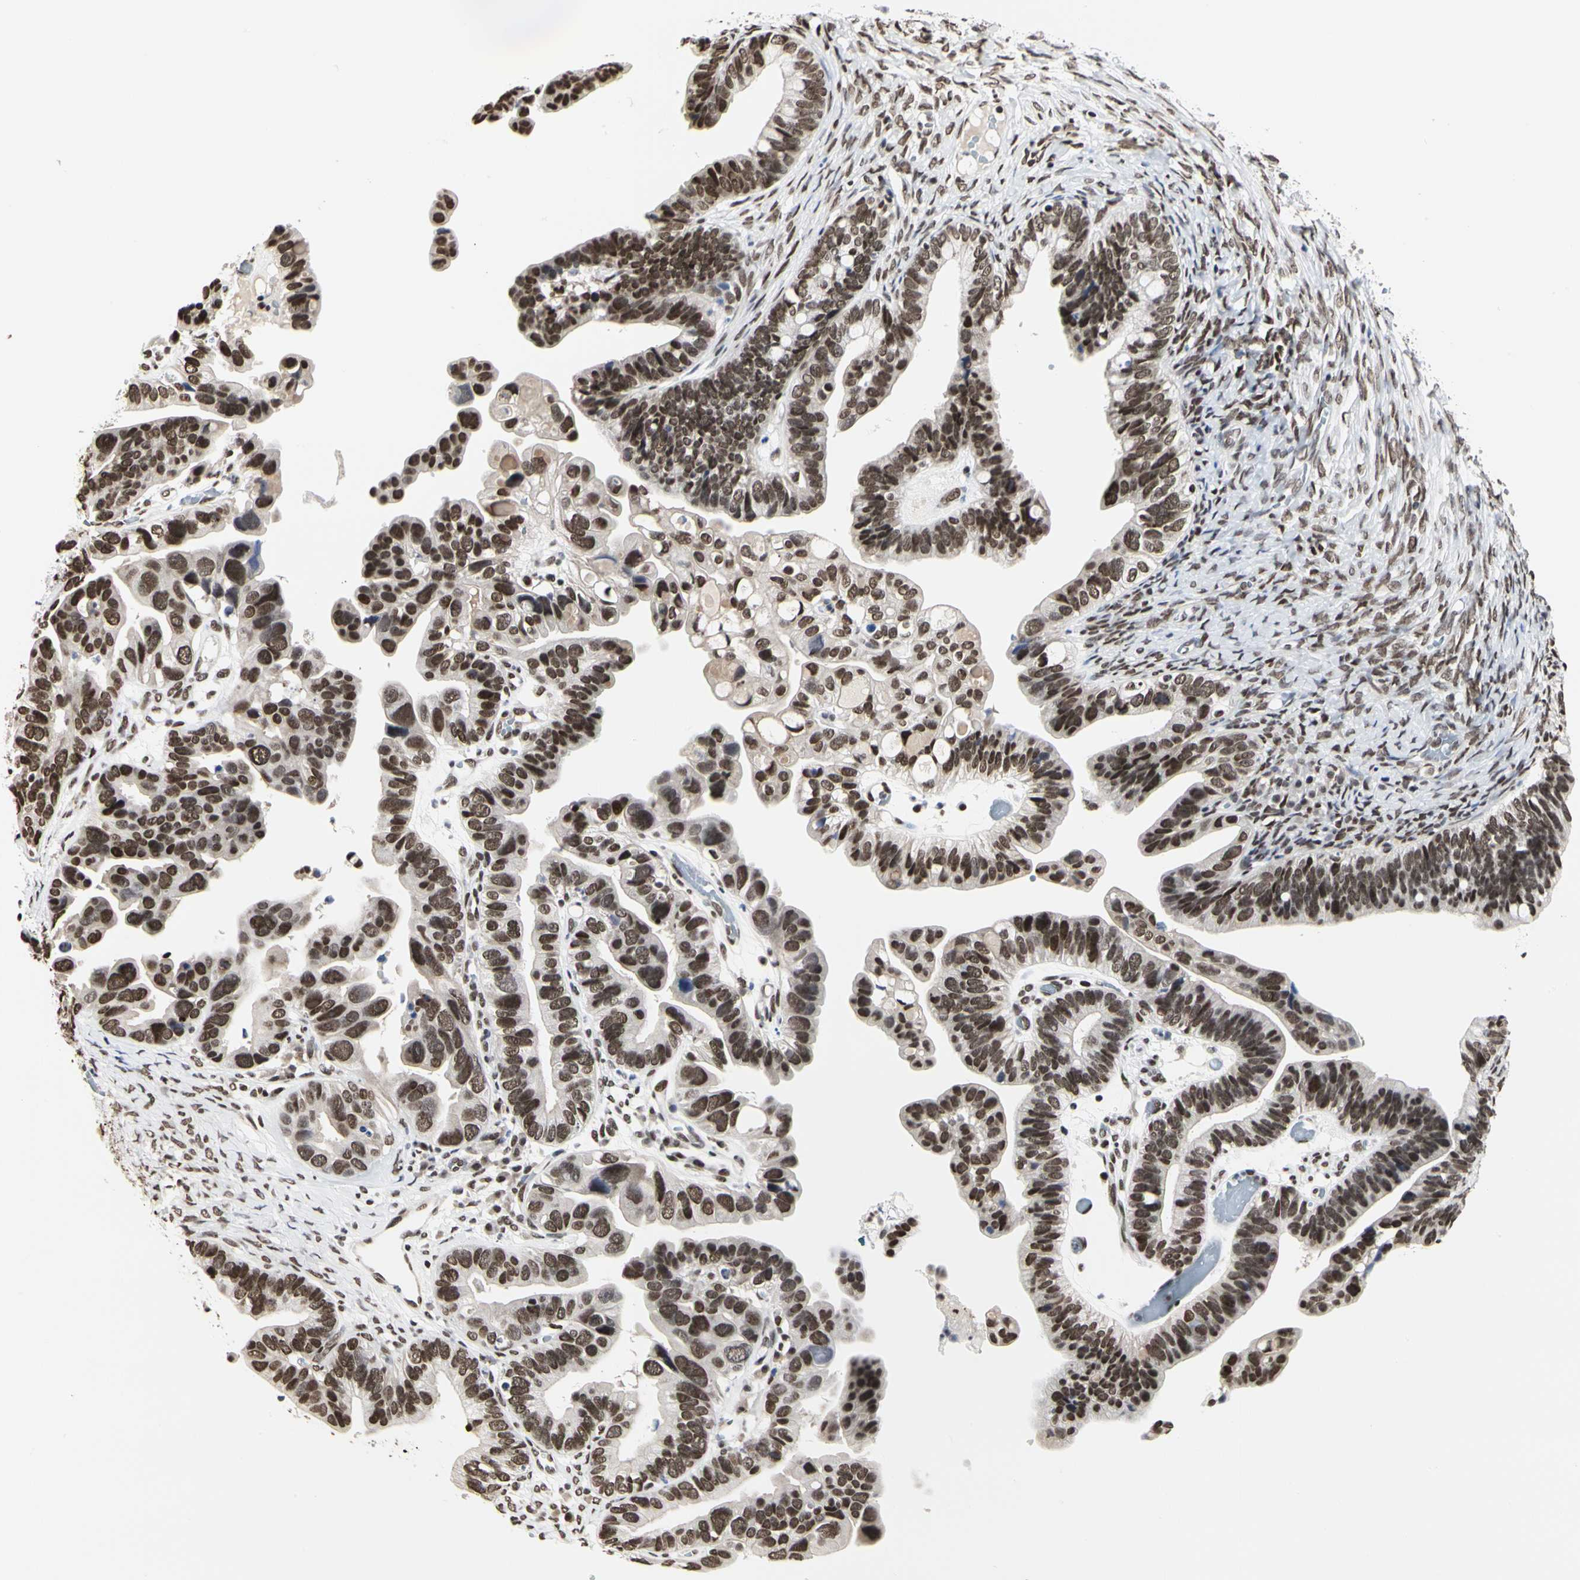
{"staining": {"intensity": "moderate", "quantity": ">75%", "location": "nuclear"}, "tissue": "ovarian cancer", "cell_type": "Tumor cells", "image_type": "cancer", "snomed": [{"axis": "morphology", "description": "Cystadenocarcinoma, serous, NOS"}, {"axis": "topography", "description": "Ovary"}], "caption": "Human serous cystadenocarcinoma (ovarian) stained with a brown dye shows moderate nuclear positive staining in approximately >75% of tumor cells.", "gene": "PRMT3", "patient": {"sex": "female", "age": 56}}